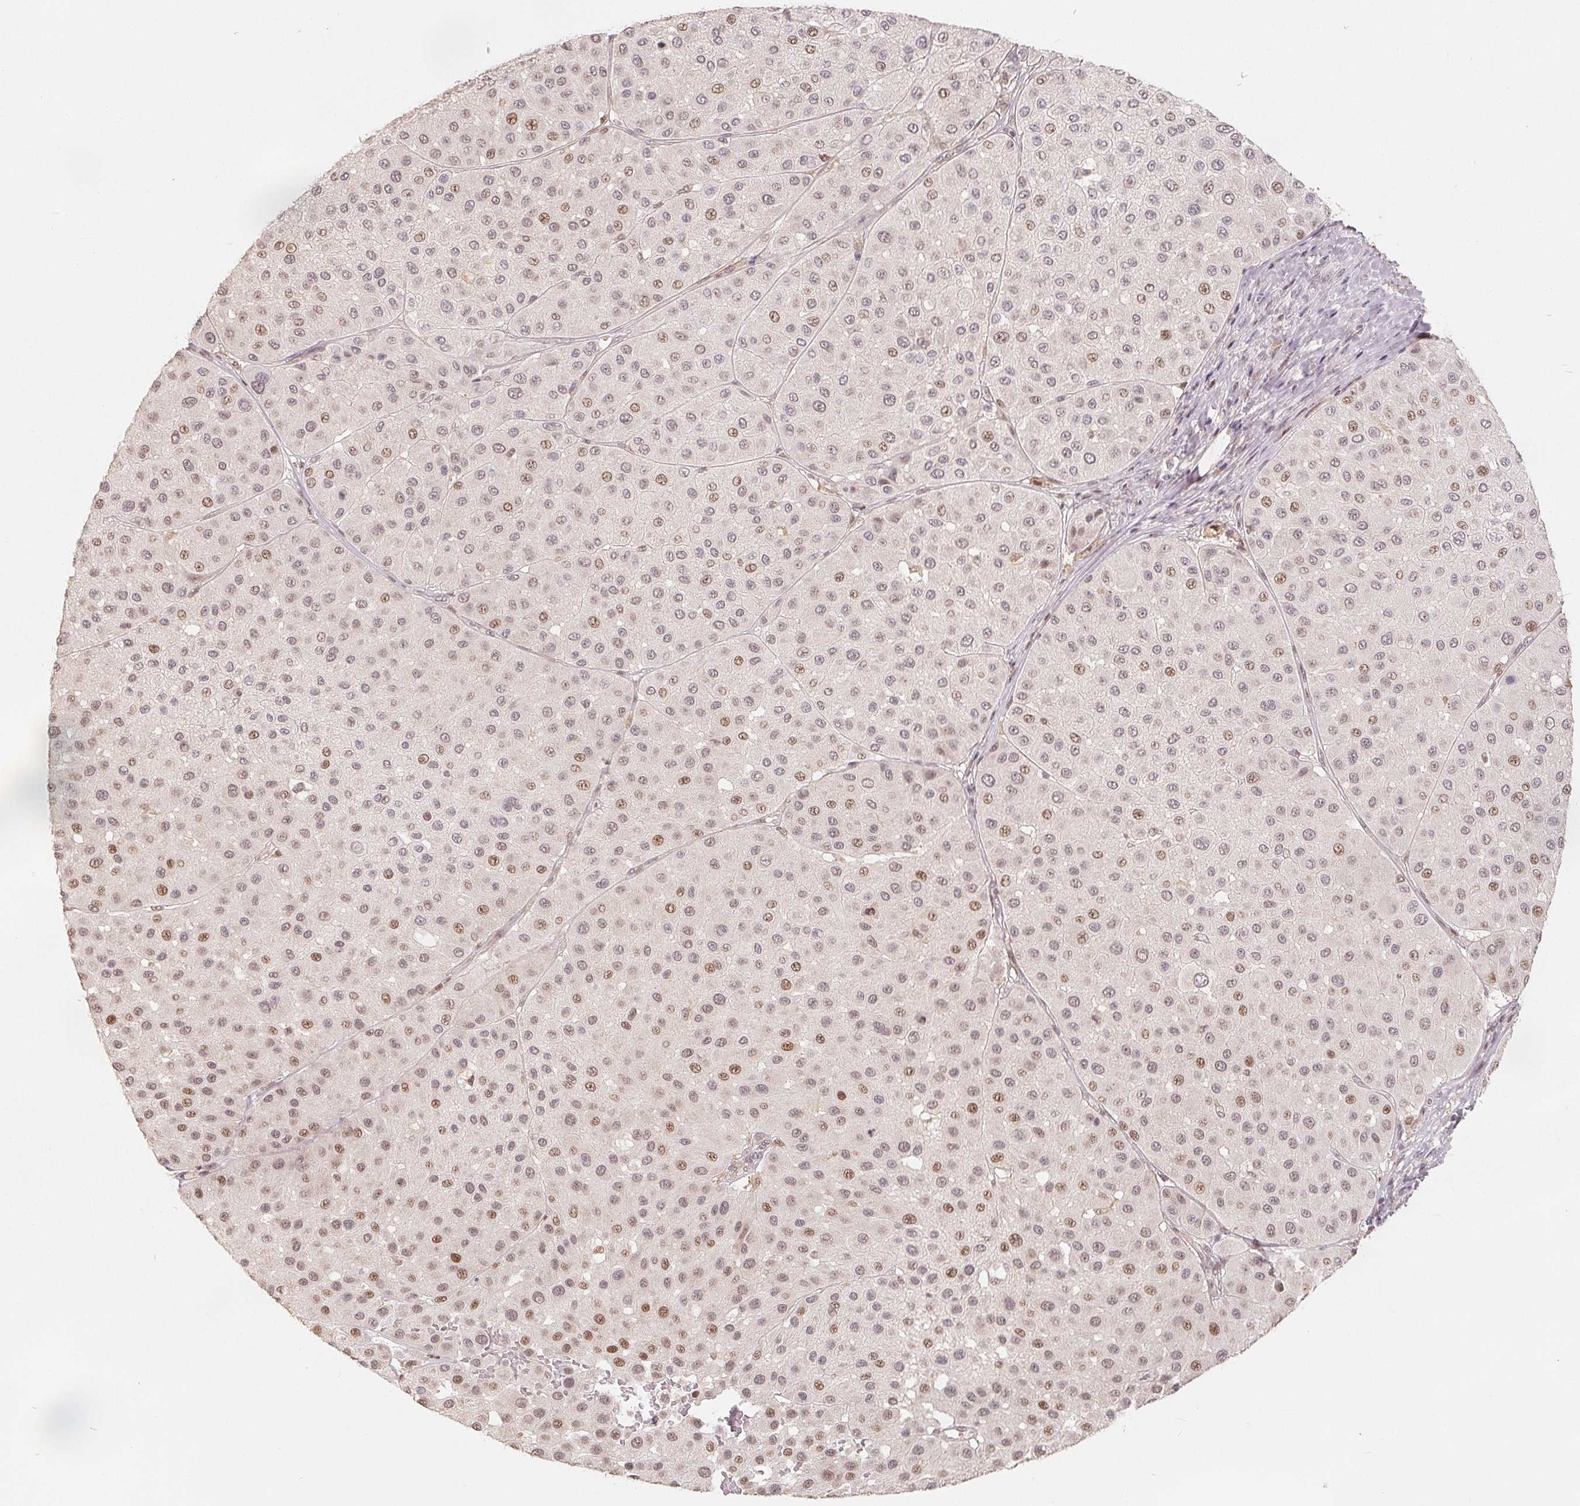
{"staining": {"intensity": "weak", "quantity": ">75%", "location": "nuclear"}, "tissue": "melanoma", "cell_type": "Tumor cells", "image_type": "cancer", "snomed": [{"axis": "morphology", "description": "Malignant melanoma, Metastatic site"}, {"axis": "topography", "description": "Smooth muscle"}], "caption": "Protein analysis of malignant melanoma (metastatic site) tissue shows weak nuclear positivity in about >75% of tumor cells.", "gene": "CCDC138", "patient": {"sex": "male", "age": 41}}